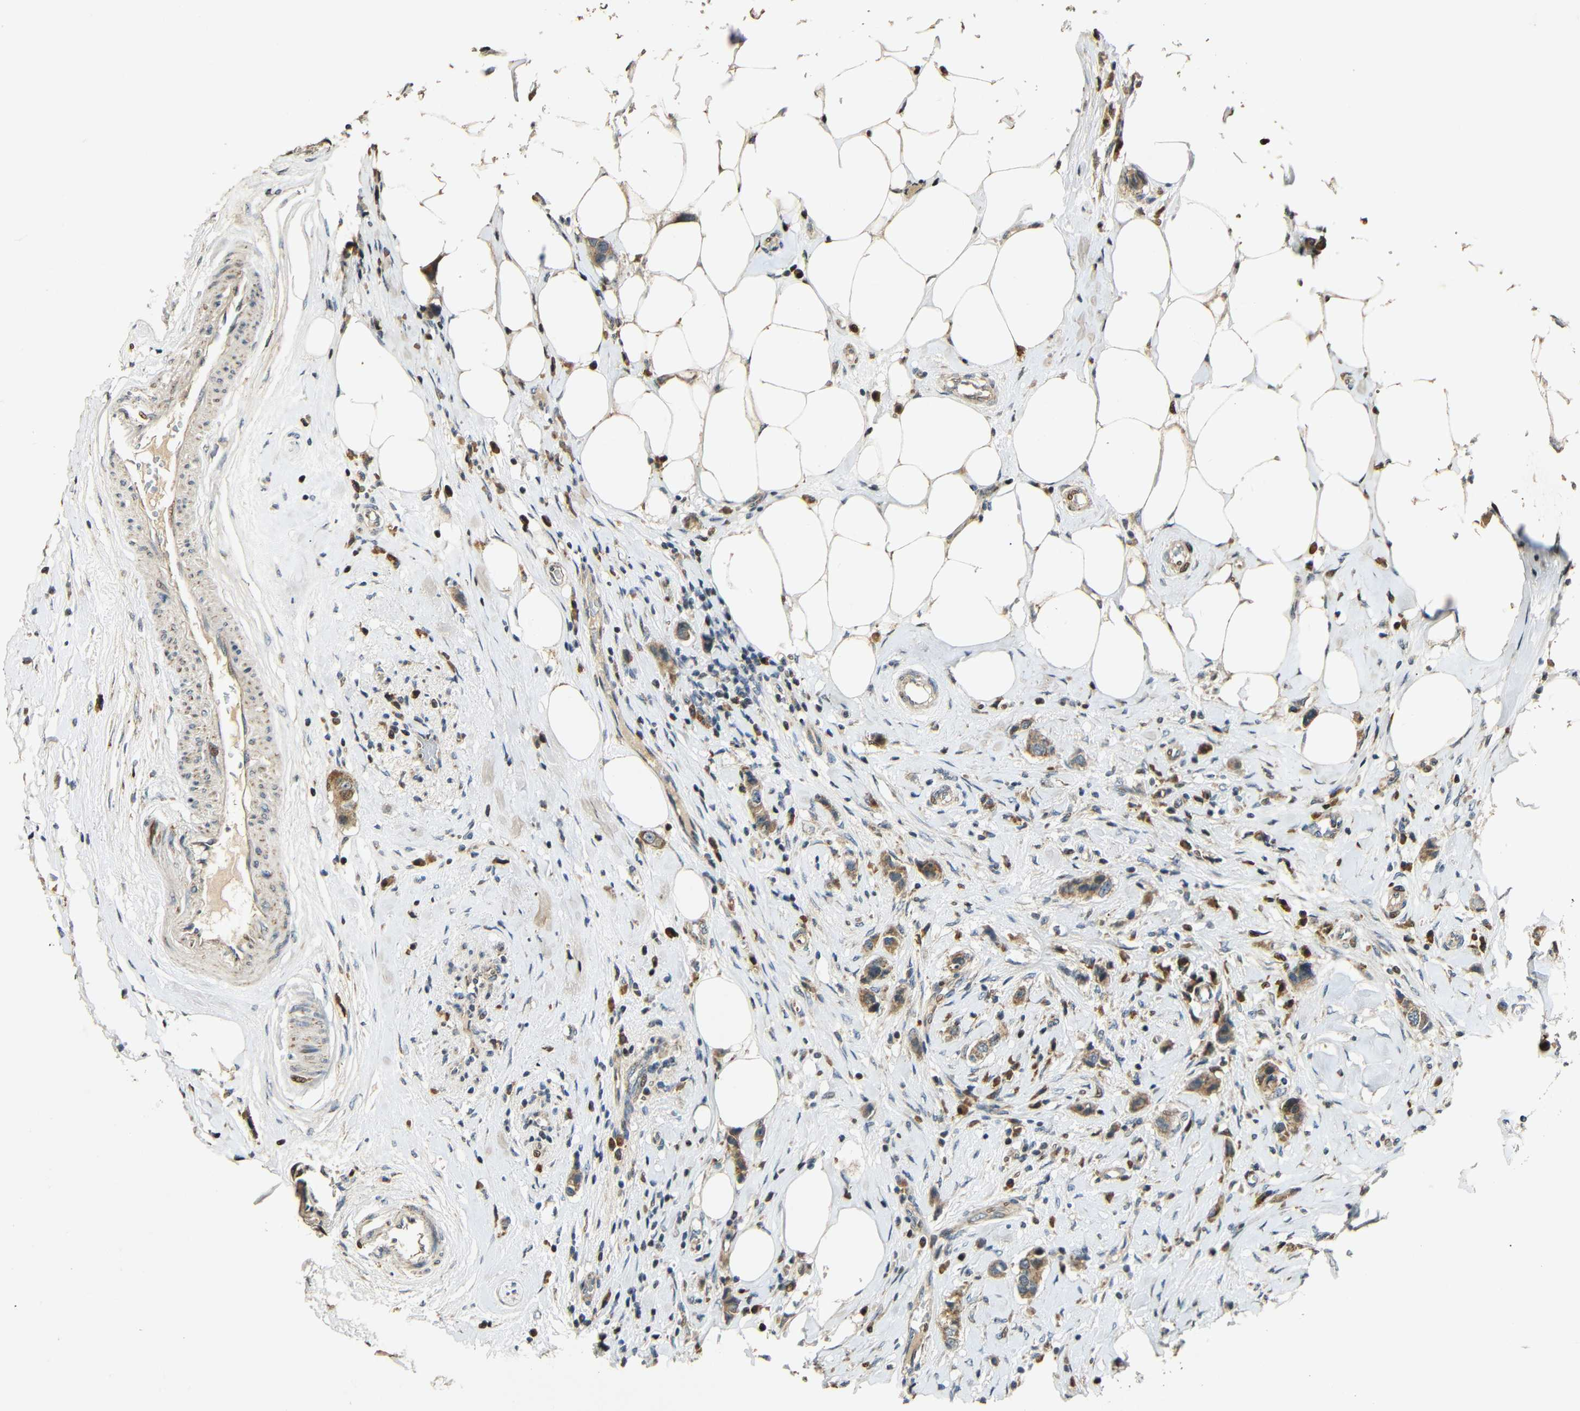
{"staining": {"intensity": "moderate", "quantity": ">75%", "location": "cytoplasmic/membranous"}, "tissue": "breast cancer", "cell_type": "Tumor cells", "image_type": "cancer", "snomed": [{"axis": "morphology", "description": "Normal tissue, NOS"}, {"axis": "morphology", "description": "Duct carcinoma"}, {"axis": "topography", "description": "Breast"}], "caption": "Immunohistochemical staining of human intraductal carcinoma (breast) demonstrates medium levels of moderate cytoplasmic/membranous protein expression in about >75% of tumor cells.", "gene": "KAZALD1", "patient": {"sex": "female", "age": 50}}